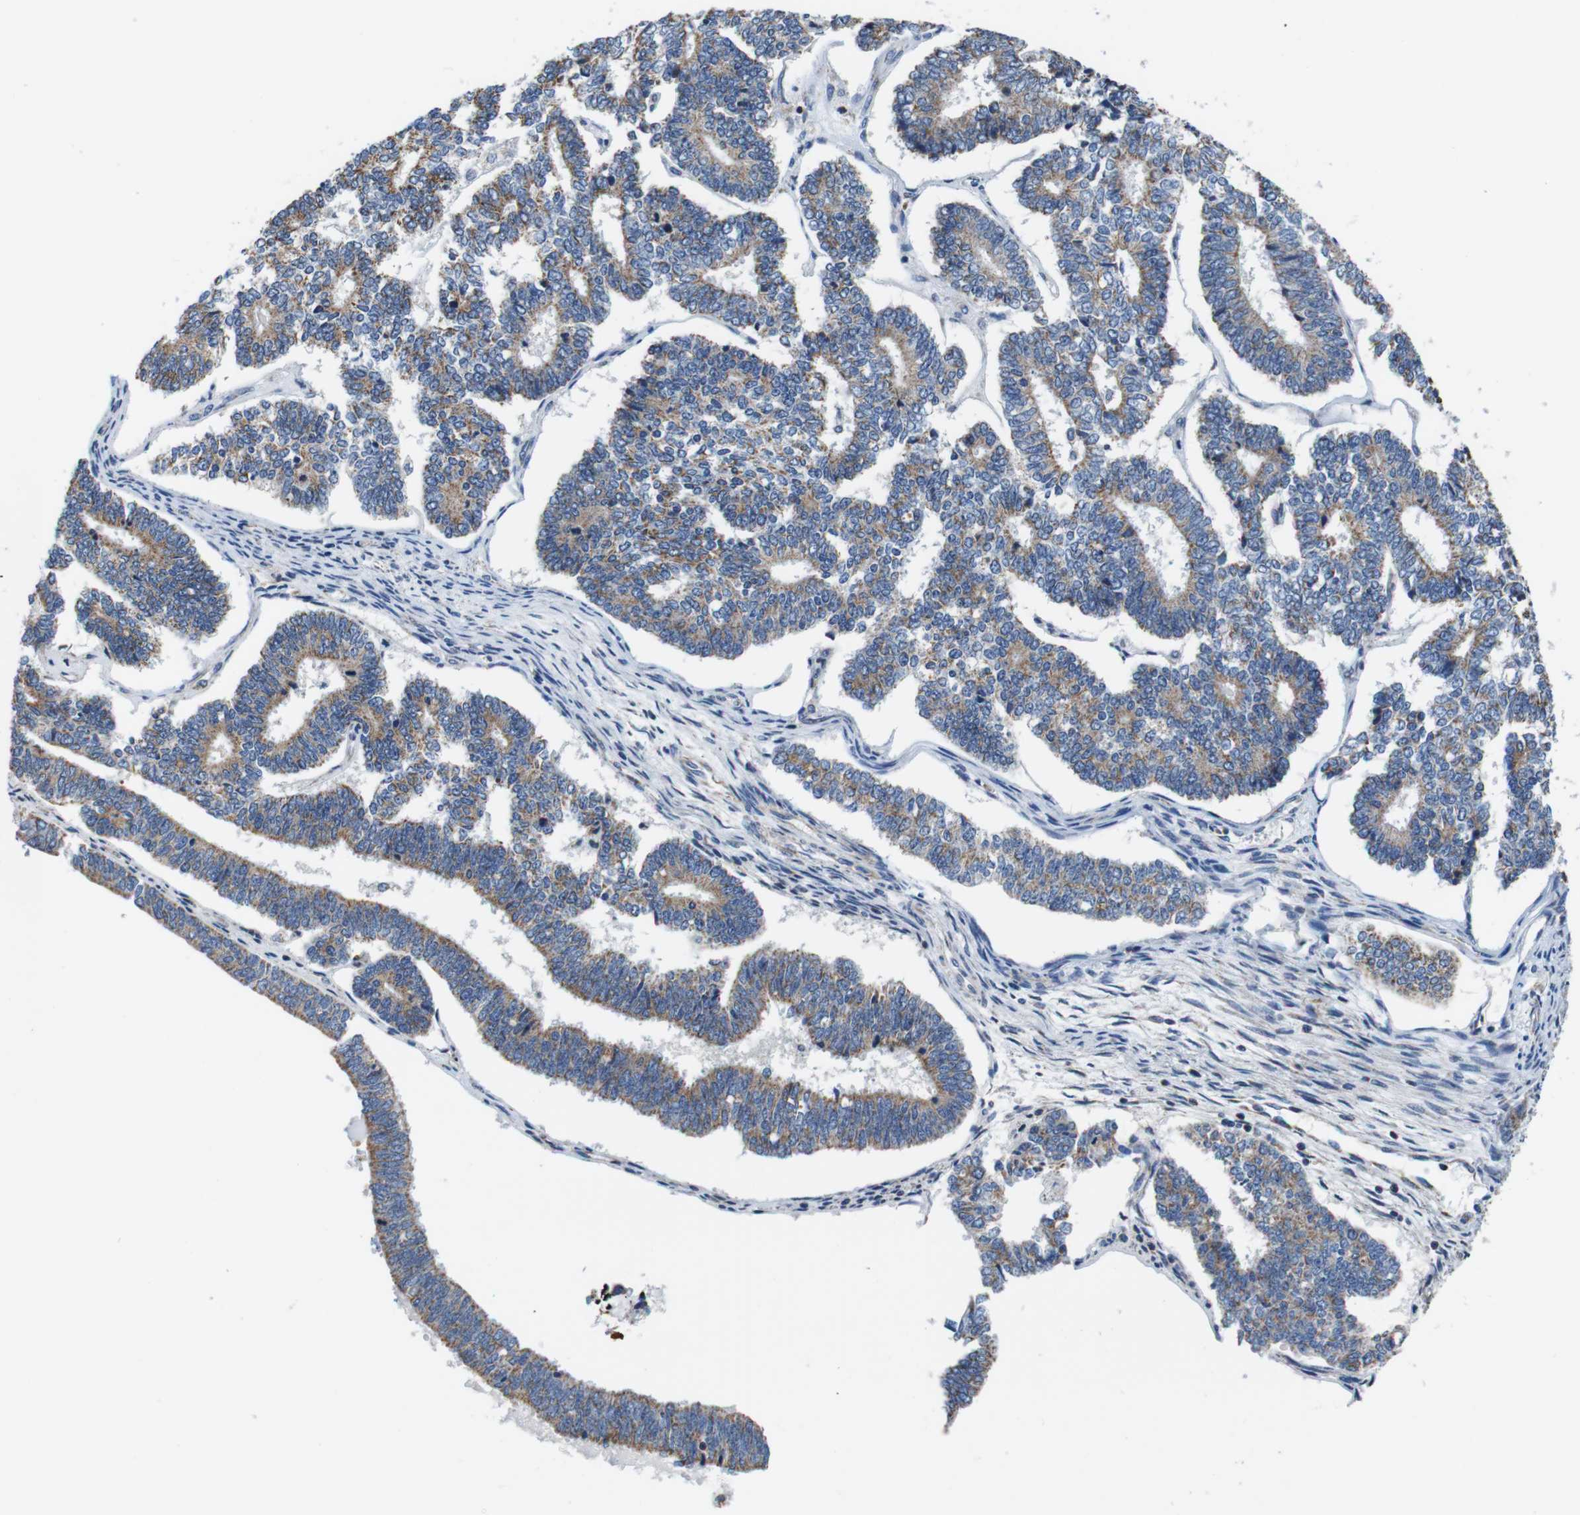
{"staining": {"intensity": "moderate", "quantity": ">75%", "location": "cytoplasmic/membranous"}, "tissue": "endometrial cancer", "cell_type": "Tumor cells", "image_type": "cancer", "snomed": [{"axis": "morphology", "description": "Adenocarcinoma, NOS"}, {"axis": "topography", "description": "Endometrium"}], "caption": "A brown stain highlights moderate cytoplasmic/membranous staining of a protein in human endometrial cancer (adenocarcinoma) tumor cells.", "gene": "LRP4", "patient": {"sex": "female", "age": 70}}